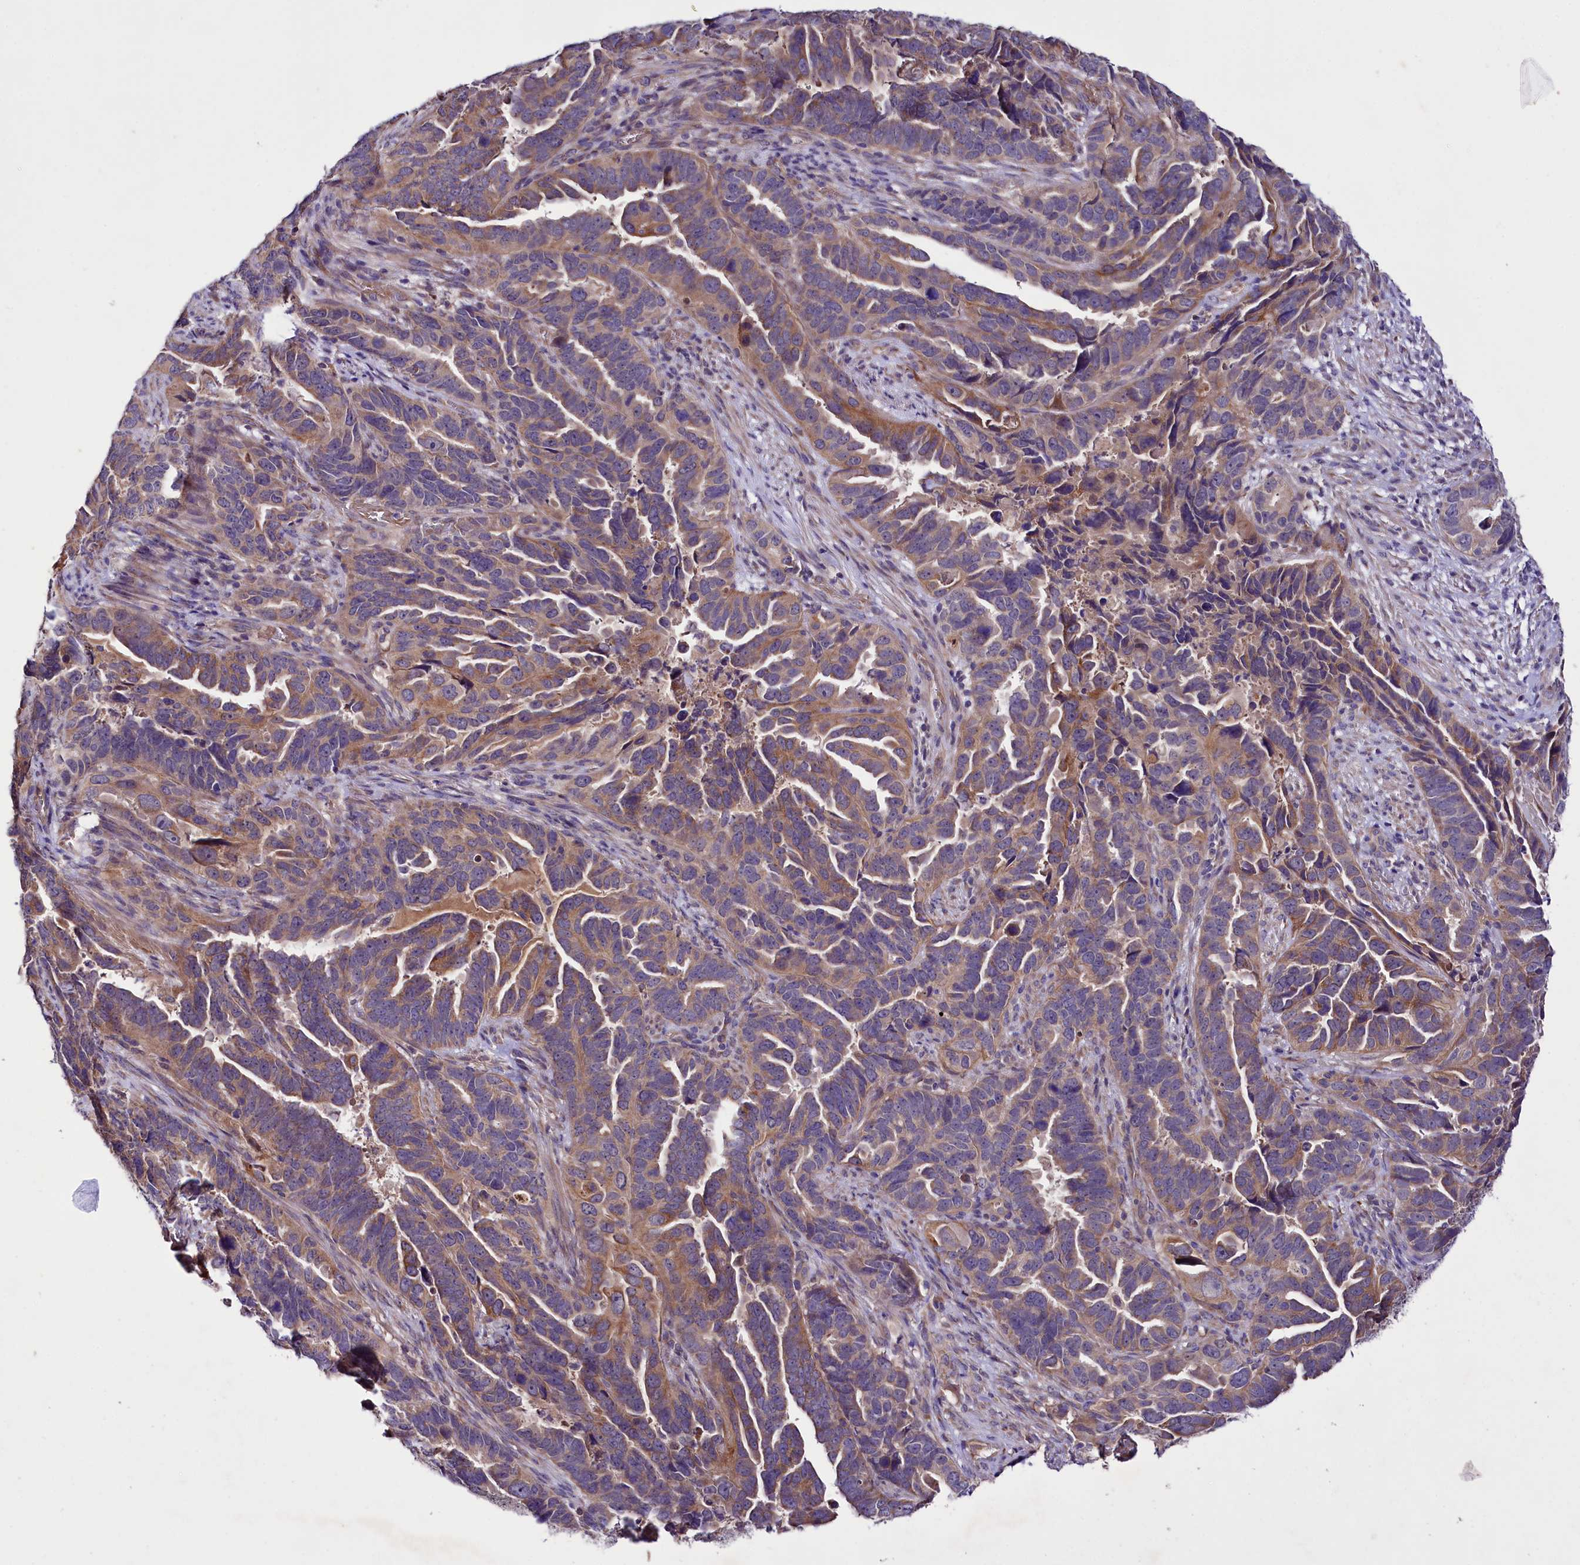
{"staining": {"intensity": "weak", "quantity": "25%-75%", "location": "cytoplasmic/membranous"}, "tissue": "endometrial cancer", "cell_type": "Tumor cells", "image_type": "cancer", "snomed": [{"axis": "morphology", "description": "Adenocarcinoma, NOS"}, {"axis": "topography", "description": "Endometrium"}], "caption": "Tumor cells reveal weak cytoplasmic/membranous expression in approximately 25%-75% of cells in adenocarcinoma (endometrial).", "gene": "ZNF45", "patient": {"sex": "female", "age": 65}}